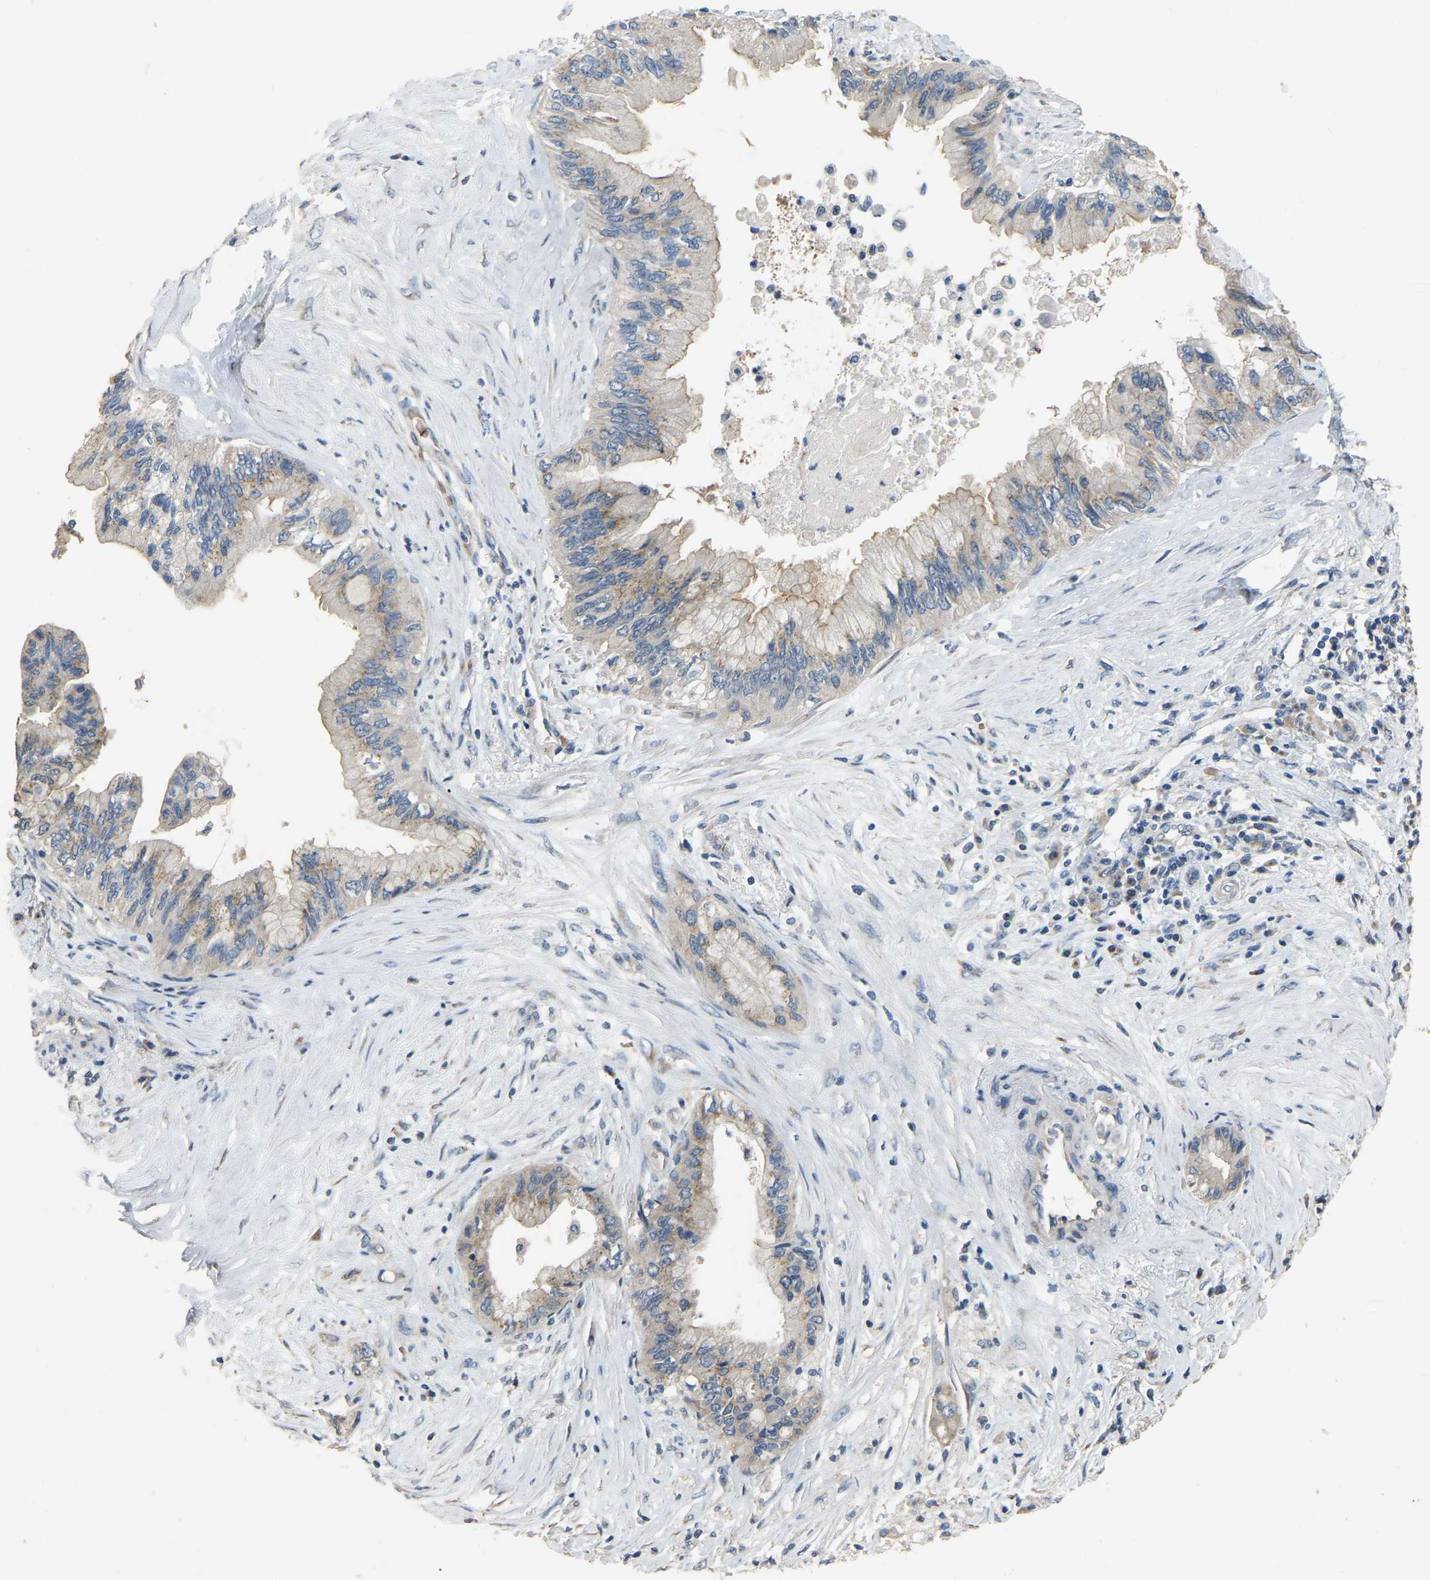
{"staining": {"intensity": "weak", "quantity": ">75%", "location": "cytoplasmic/membranous"}, "tissue": "pancreatic cancer", "cell_type": "Tumor cells", "image_type": "cancer", "snomed": [{"axis": "morphology", "description": "Adenocarcinoma, NOS"}, {"axis": "topography", "description": "Pancreas"}], "caption": "Approximately >75% of tumor cells in human pancreatic adenocarcinoma demonstrate weak cytoplasmic/membranous protein staining as visualized by brown immunohistochemical staining.", "gene": "CFAP298", "patient": {"sex": "female", "age": 73}}